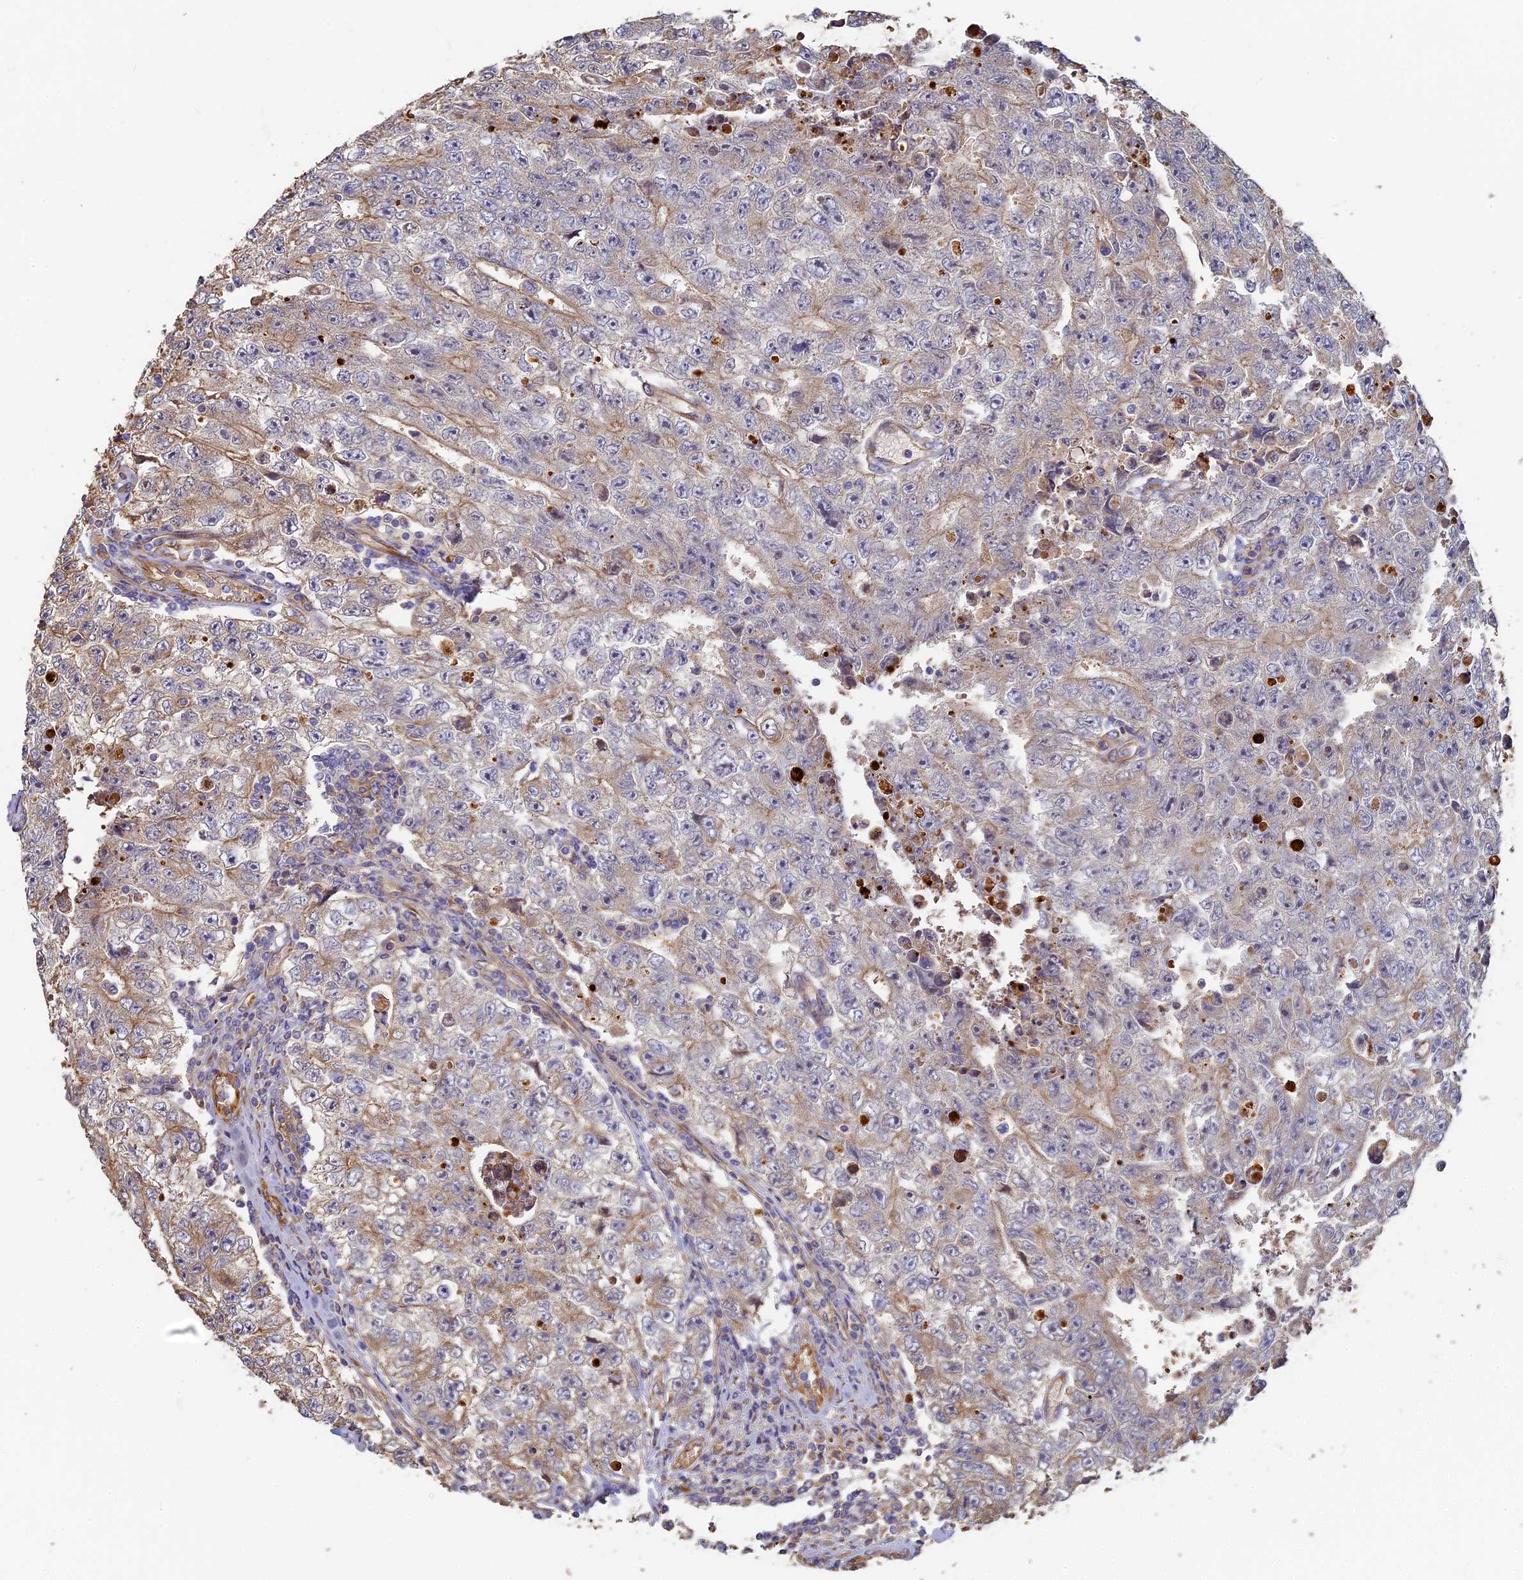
{"staining": {"intensity": "weak", "quantity": "<25%", "location": "cytoplasmic/membranous"}, "tissue": "testis cancer", "cell_type": "Tumor cells", "image_type": "cancer", "snomed": [{"axis": "morphology", "description": "Carcinoma, Embryonal, NOS"}, {"axis": "topography", "description": "Testis"}], "caption": "The image reveals no staining of tumor cells in embryonal carcinoma (testis).", "gene": "LRRC57", "patient": {"sex": "male", "age": 17}}